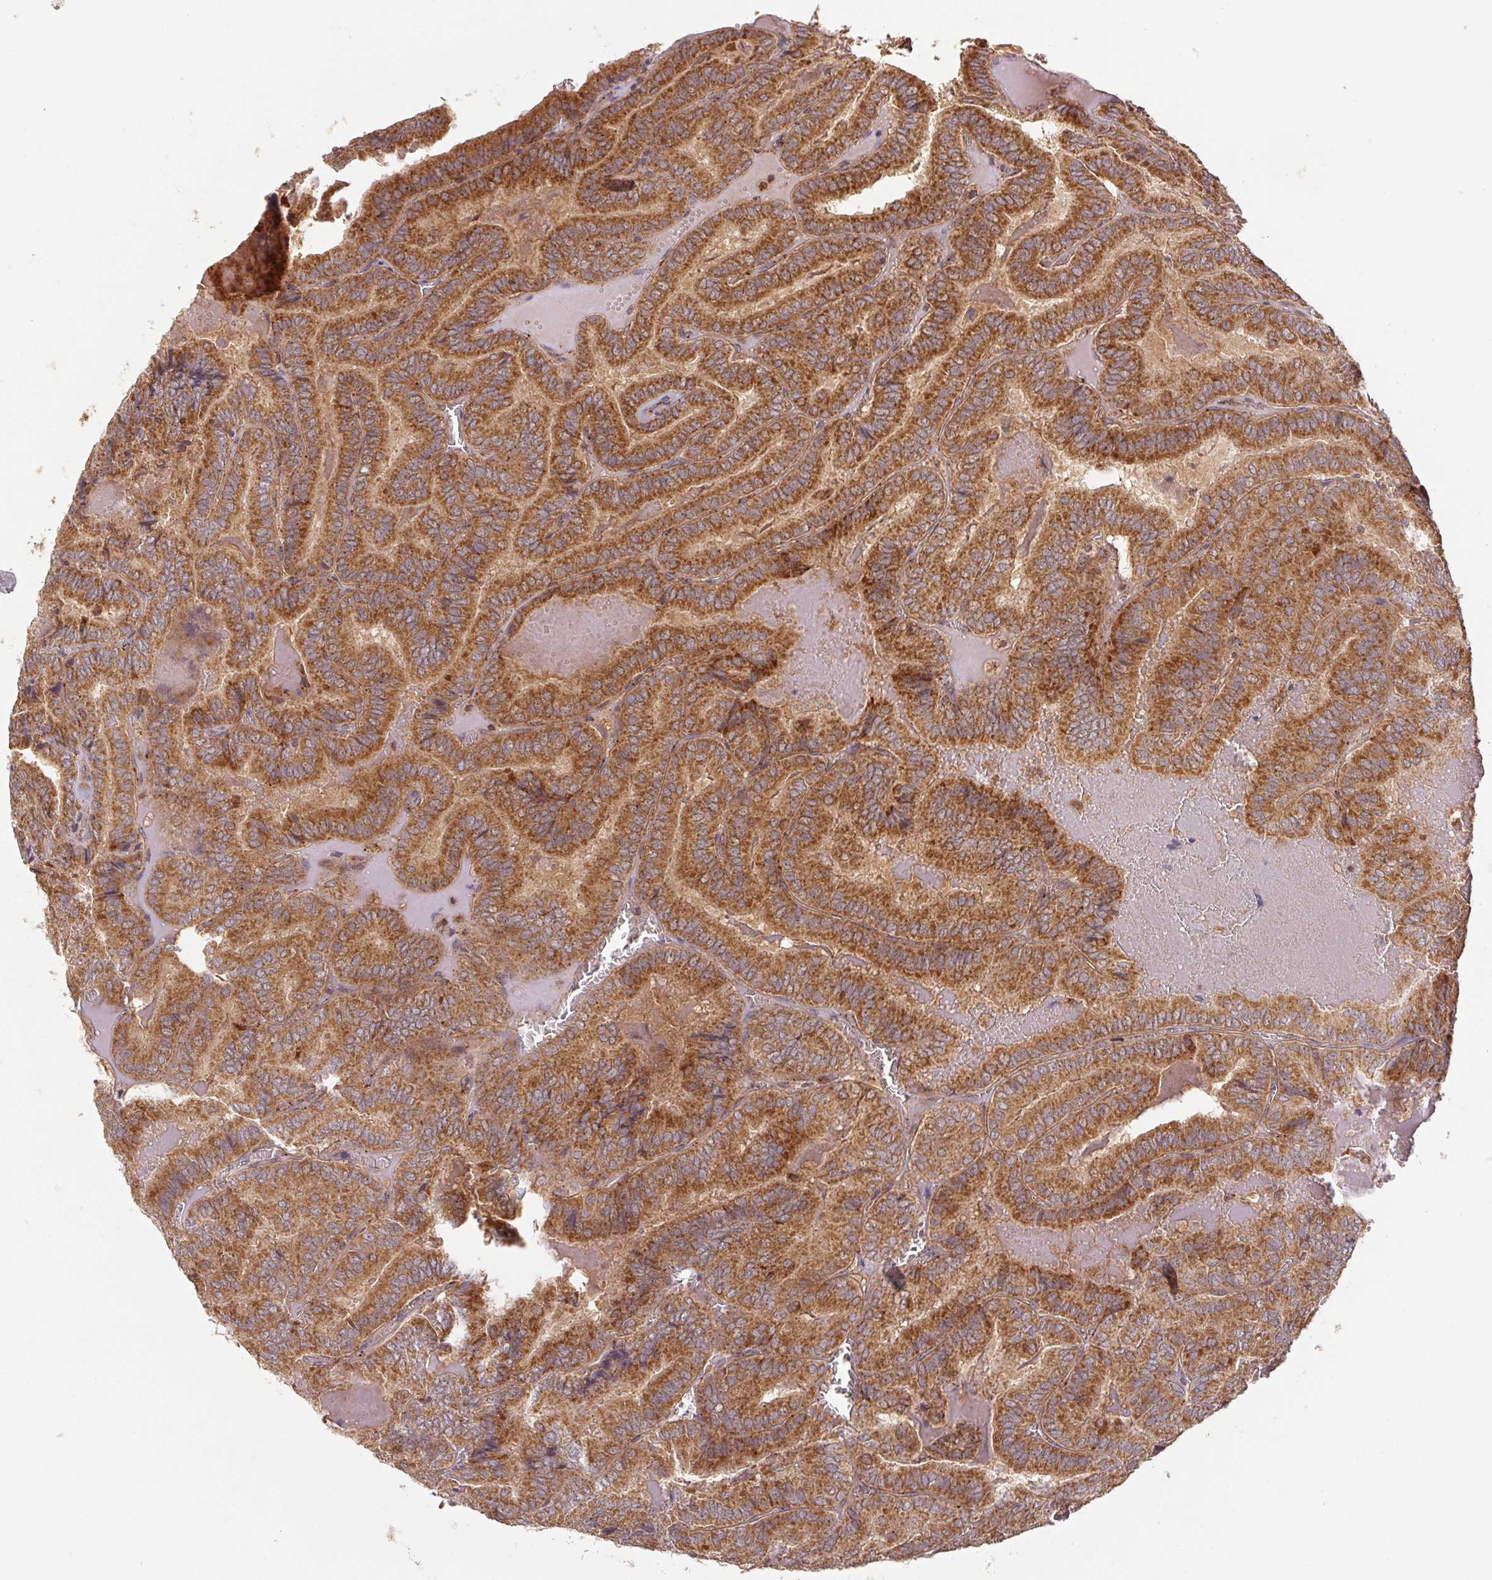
{"staining": {"intensity": "strong", "quantity": ">75%", "location": "cytoplasmic/membranous"}, "tissue": "thyroid cancer", "cell_type": "Tumor cells", "image_type": "cancer", "snomed": [{"axis": "morphology", "description": "Papillary adenocarcinoma, NOS"}, {"axis": "topography", "description": "Thyroid gland"}], "caption": "DAB immunohistochemical staining of papillary adenocarcinoma (thyroid) demonstrates strong cytoplasmic/membranous protein staining in about >75% of tumor cells.", "gene": "MTHFD1", "patient": {"sex": "female", "age": 75}}